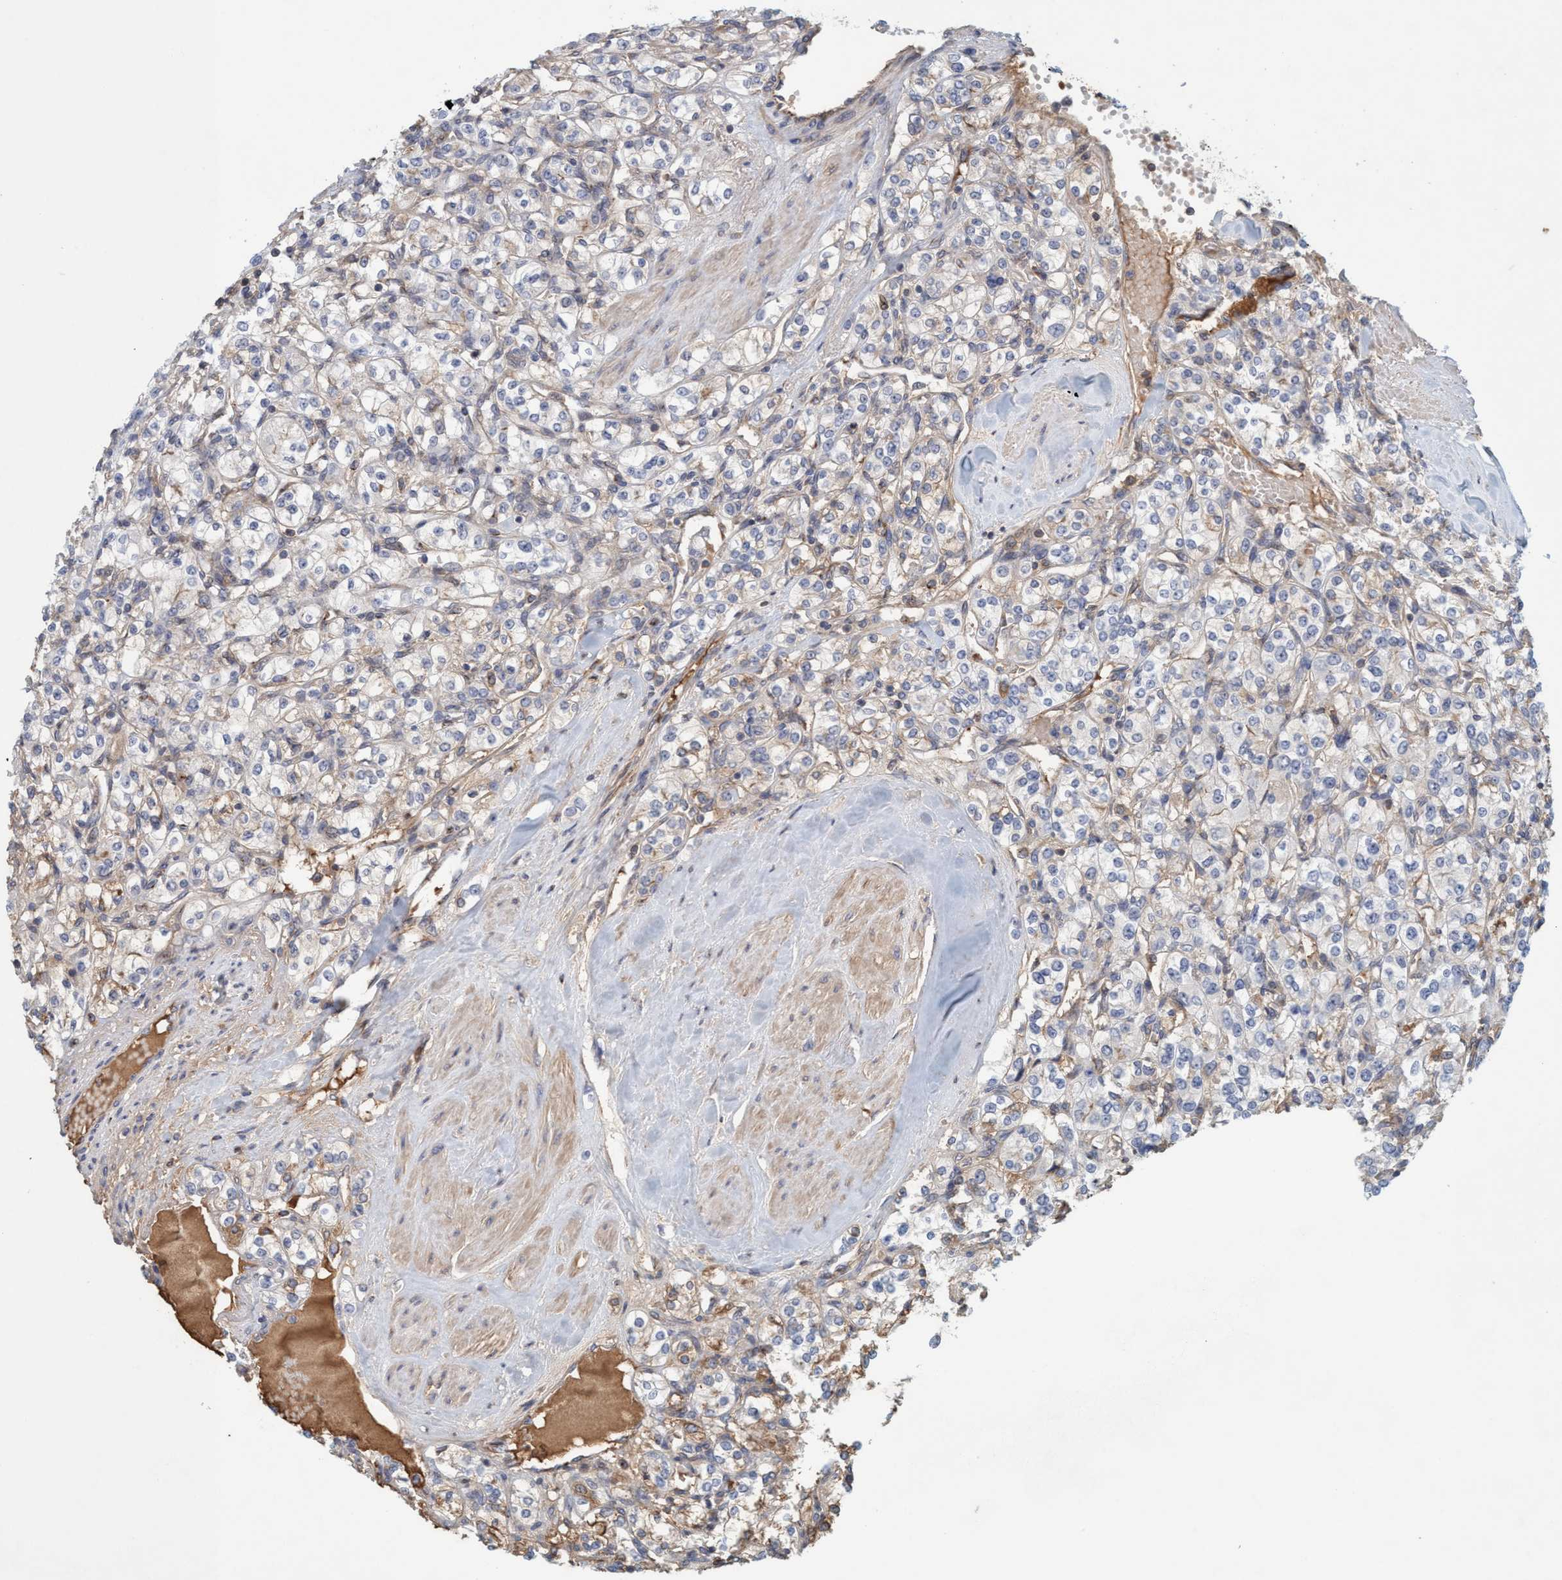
{"staining": {"intensity": "weak", "quantity": "<25%", "location": "cytoplasmic/membranous"}, "tissue": "renal cancer", "cell_type": "Tumor cells", "image_type": "cancer", "snomed": [{"axis": "morphology", "description": "Adenocarcinoma, NOS"}, {"axis": "topography", "description": "Kidney"}], "caption": "Human adenocarcinoma (renal) stained for a protein using IHC demonstrates no positivity in tumor cells.", "gene": "SPECC1", "patient": {"sex": "male", "age": 77}}